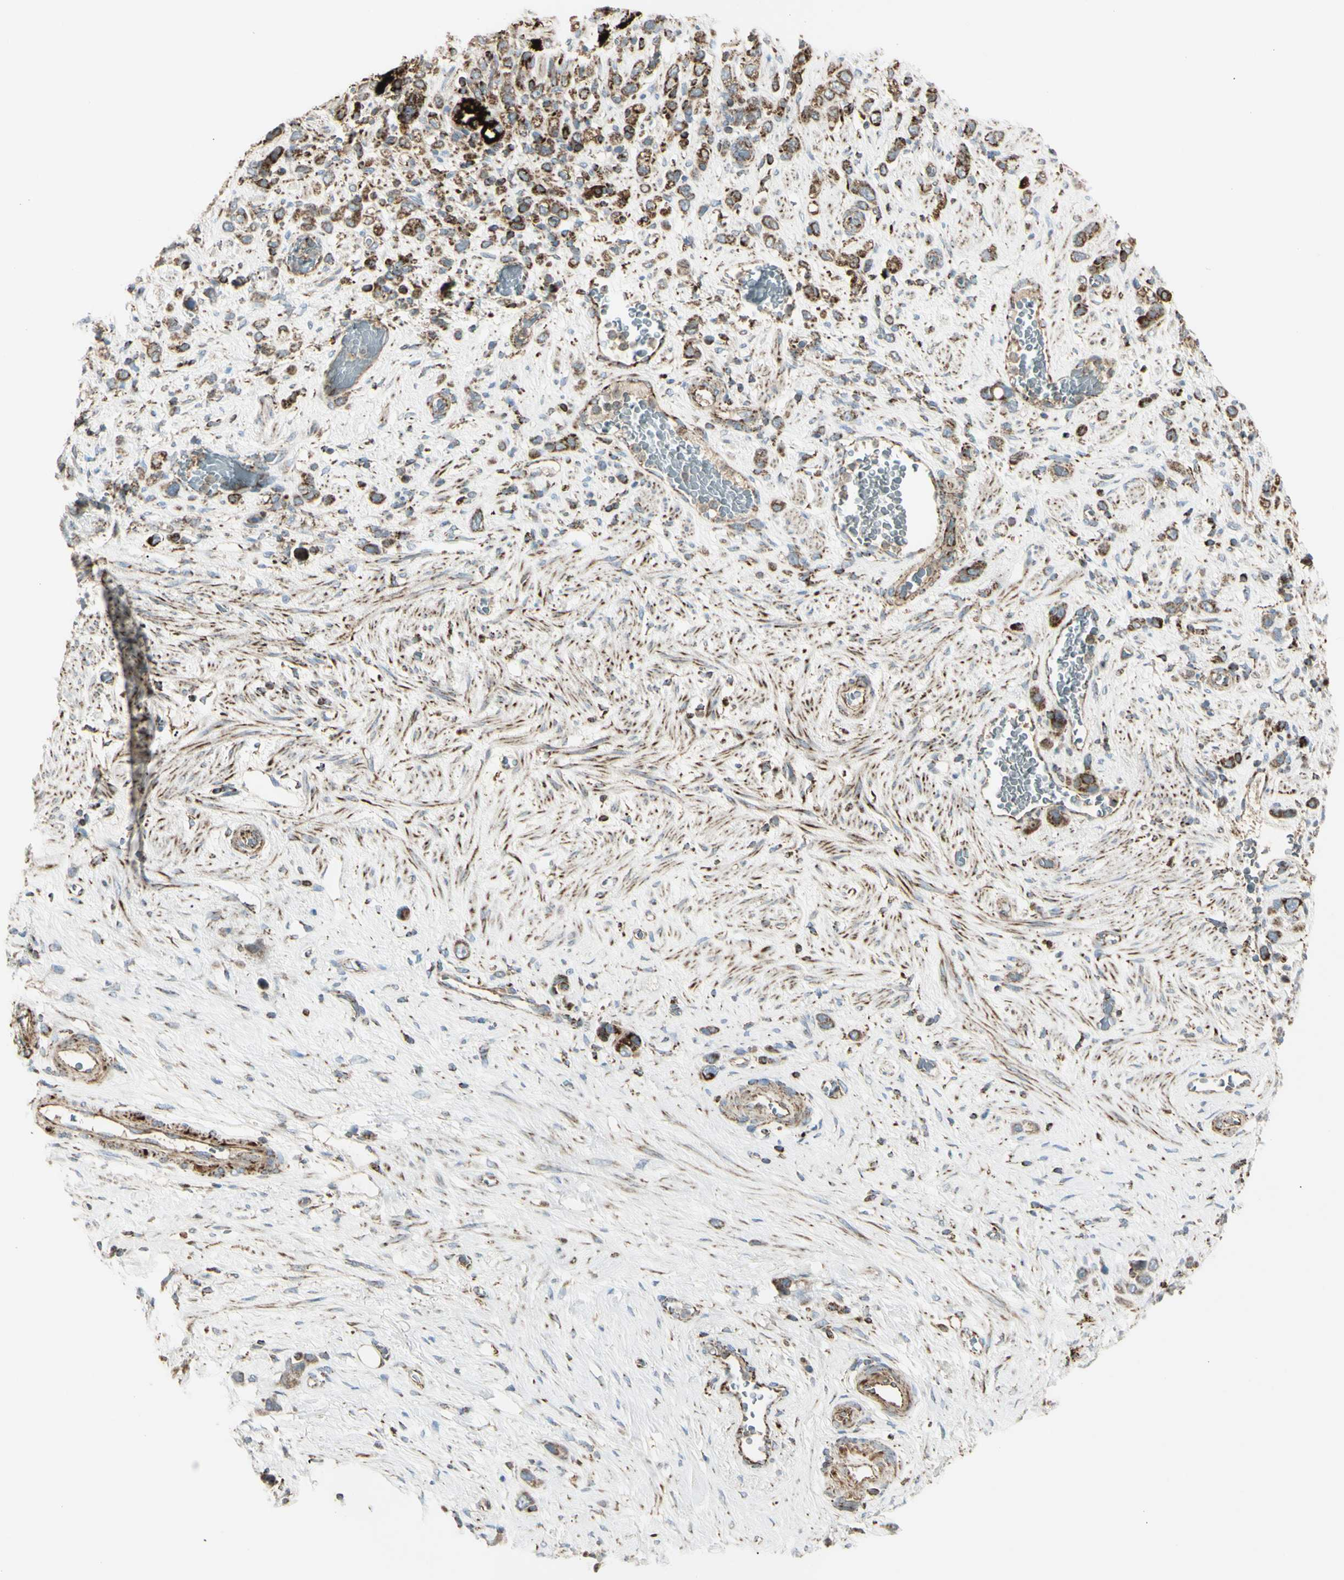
{"staining": {"intensity": "strong", "quantity": ">75%", "location": "cytoplasmic/membranous"}, "tissue": "stomach cancer", "cell_type": "Tumor cells", "image_type": "cancer", "snomed": [{"axis": "morphology", "description": "Adenocarcinoma, NOS"}, {"axis": "morphology", "description": "Adenocarcinoma, High grade"}, {"axis": "topography", "description": "Stomach, upper"}, {"axis": "topography", "description": "Stomach, lower"}], "caption": "Adenocarcinoma (stomach) stained for a protein (brown) displays strong cytoplasmic/membranous positive positivity in about >75% of tumor cells.", "gene": "CYB5R1", "patient": {"sex": "female", "age": 65}}